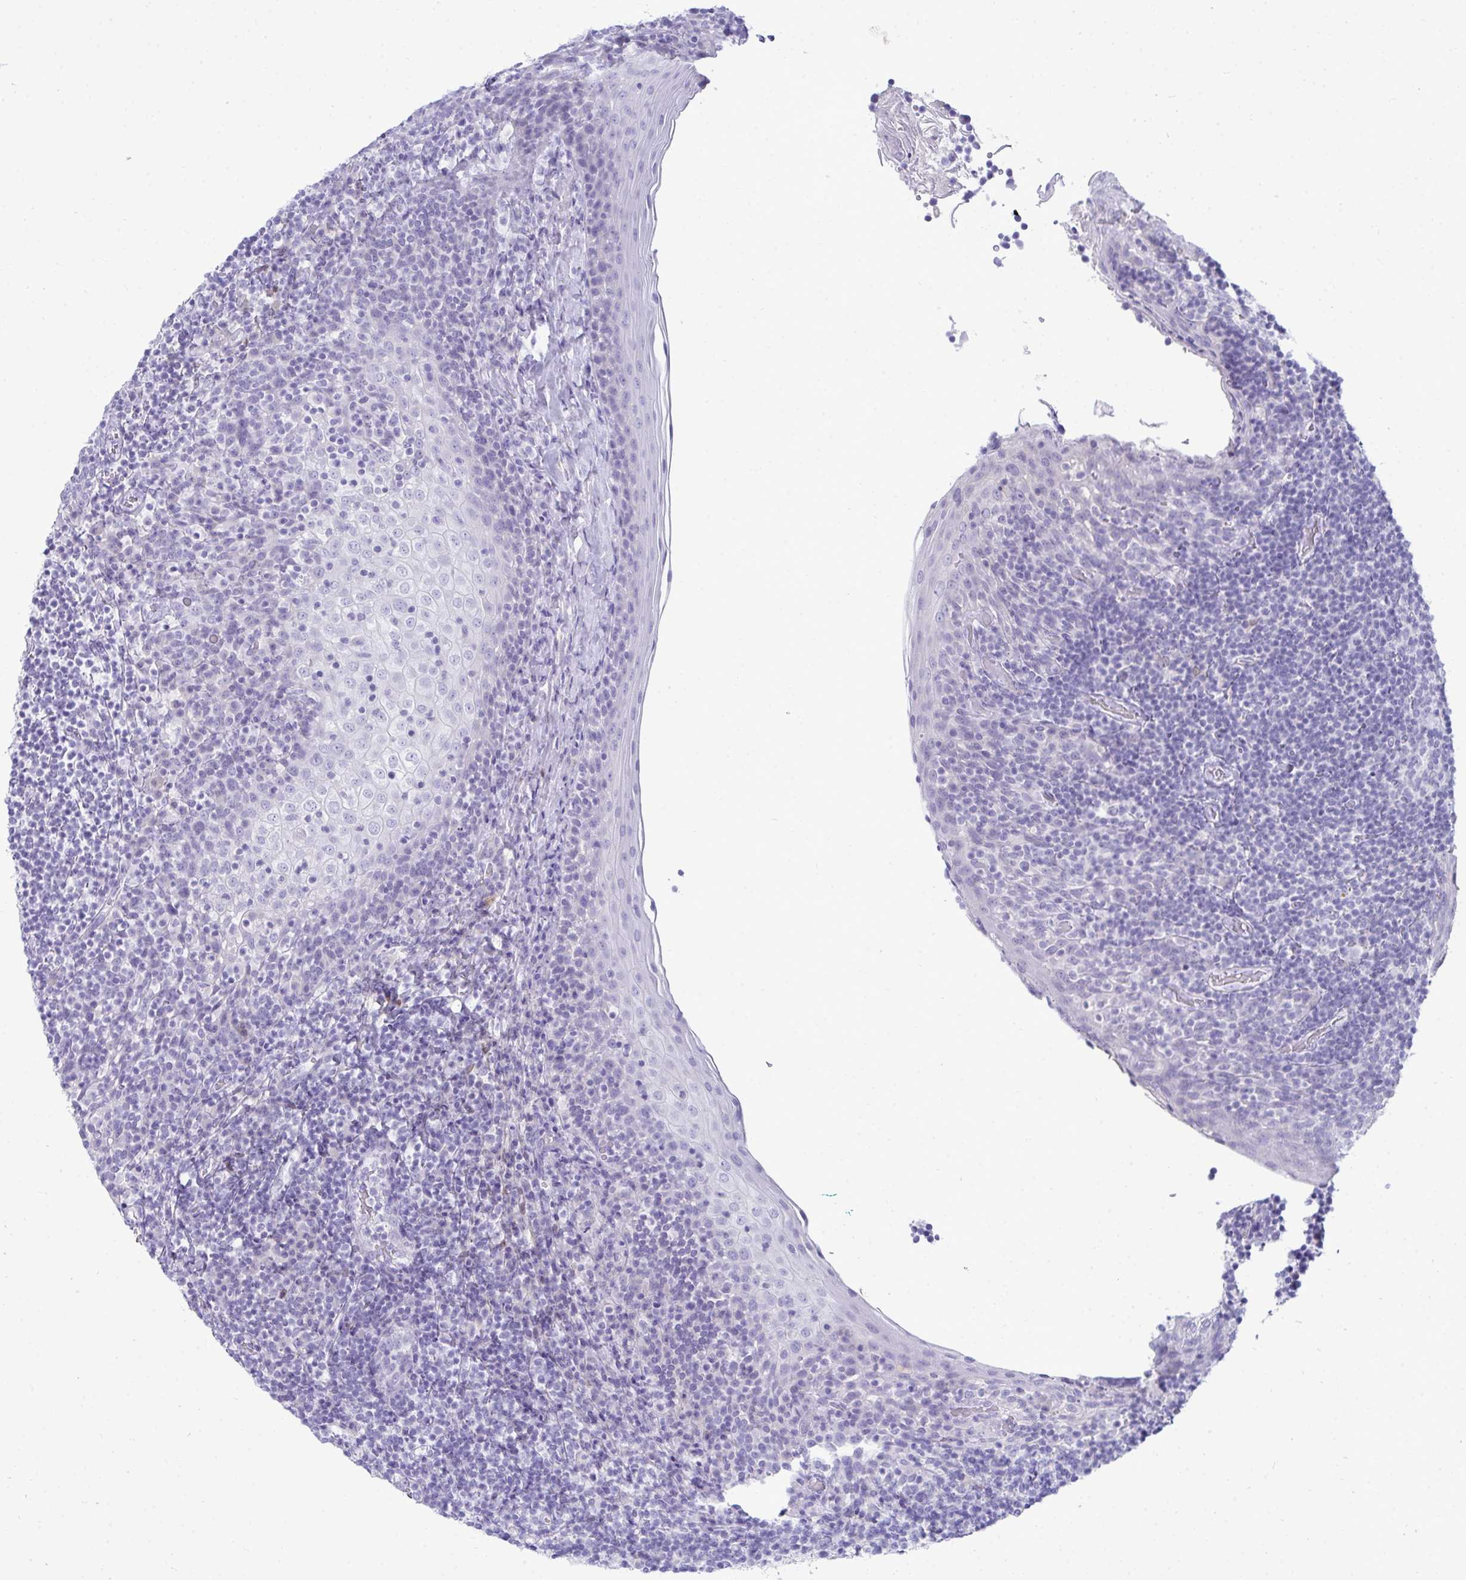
{"staining": {"intensity": "negative", "quantity": "none", "location": "none"}, "tissue": "tonsil", "cell_type": "Germinal center cells", "image_type": "normal", "snomed": [{"axis": "morphology", "description": "Normal tissue, NOS"}, {"axis": "topography", "description": "Tonsil"}], "caption": "Micrograph shows no significant protein staining in germinal center cells of unremarkable tonsil.", "gene": "HSPB6", "patient": {"sex": "female", "age": 10}}